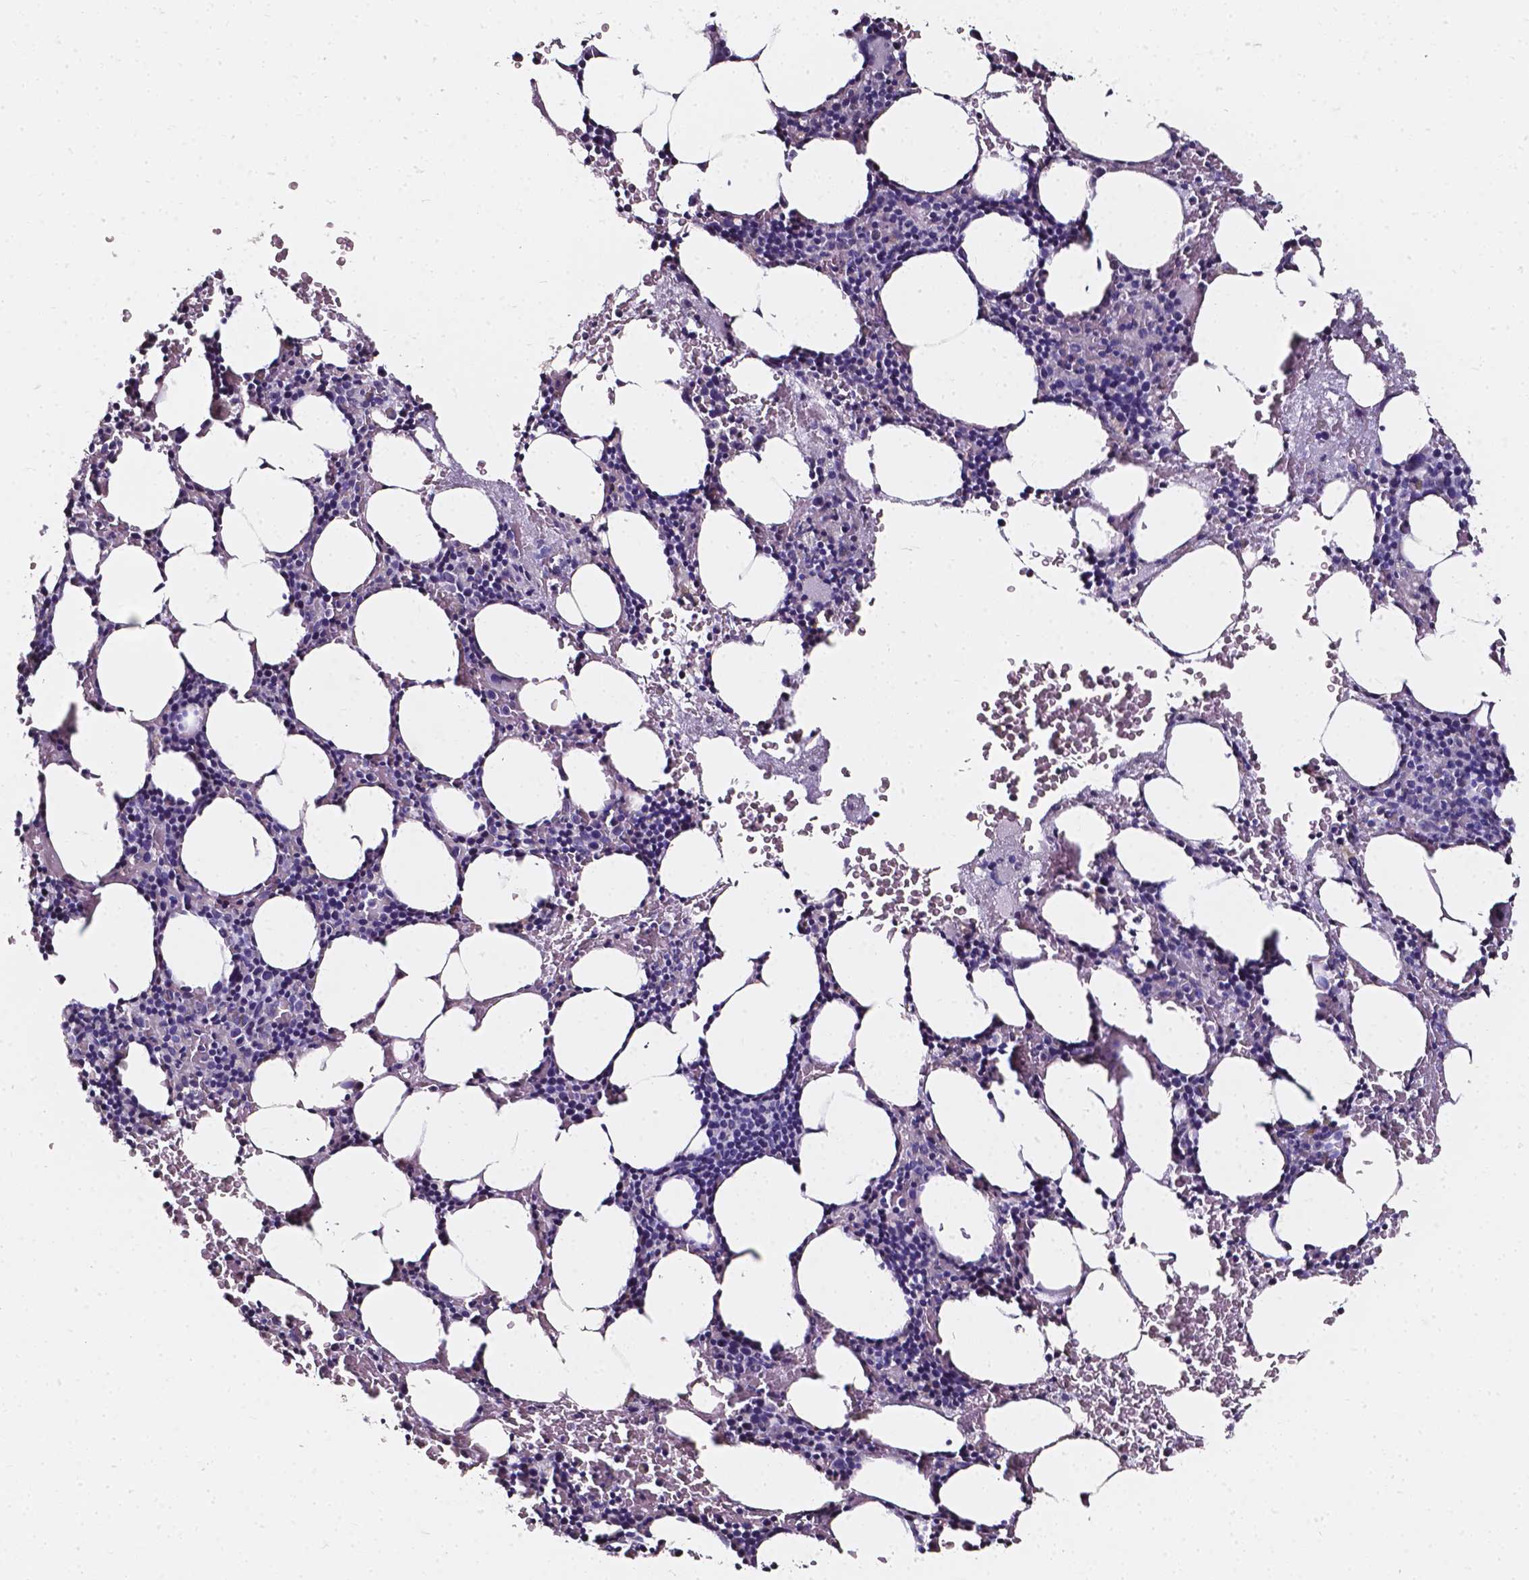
{"staining": {"intensity": "negative", "quantity": "none", "location": "none"}, "tissue": "bone marrow", "cell_type": "Hematopoietic cells", "image_type": "normal", "snomed": [{"axis": "morphology", "description": "Normal tissue, NOS"}, {"axis": "topography", "description": "Bone marrow"}], "caption": "High magnification brightfield microscopy of unremarkable bone marrow stained with DAB (3,3'-diaminobenzidine) (brown) and counterstained with hematoxylin (blue): hematopoietic cells show no significant positivity.", "gene": "AKR1B10", "patient": {"sex": "male", "age": 77}}